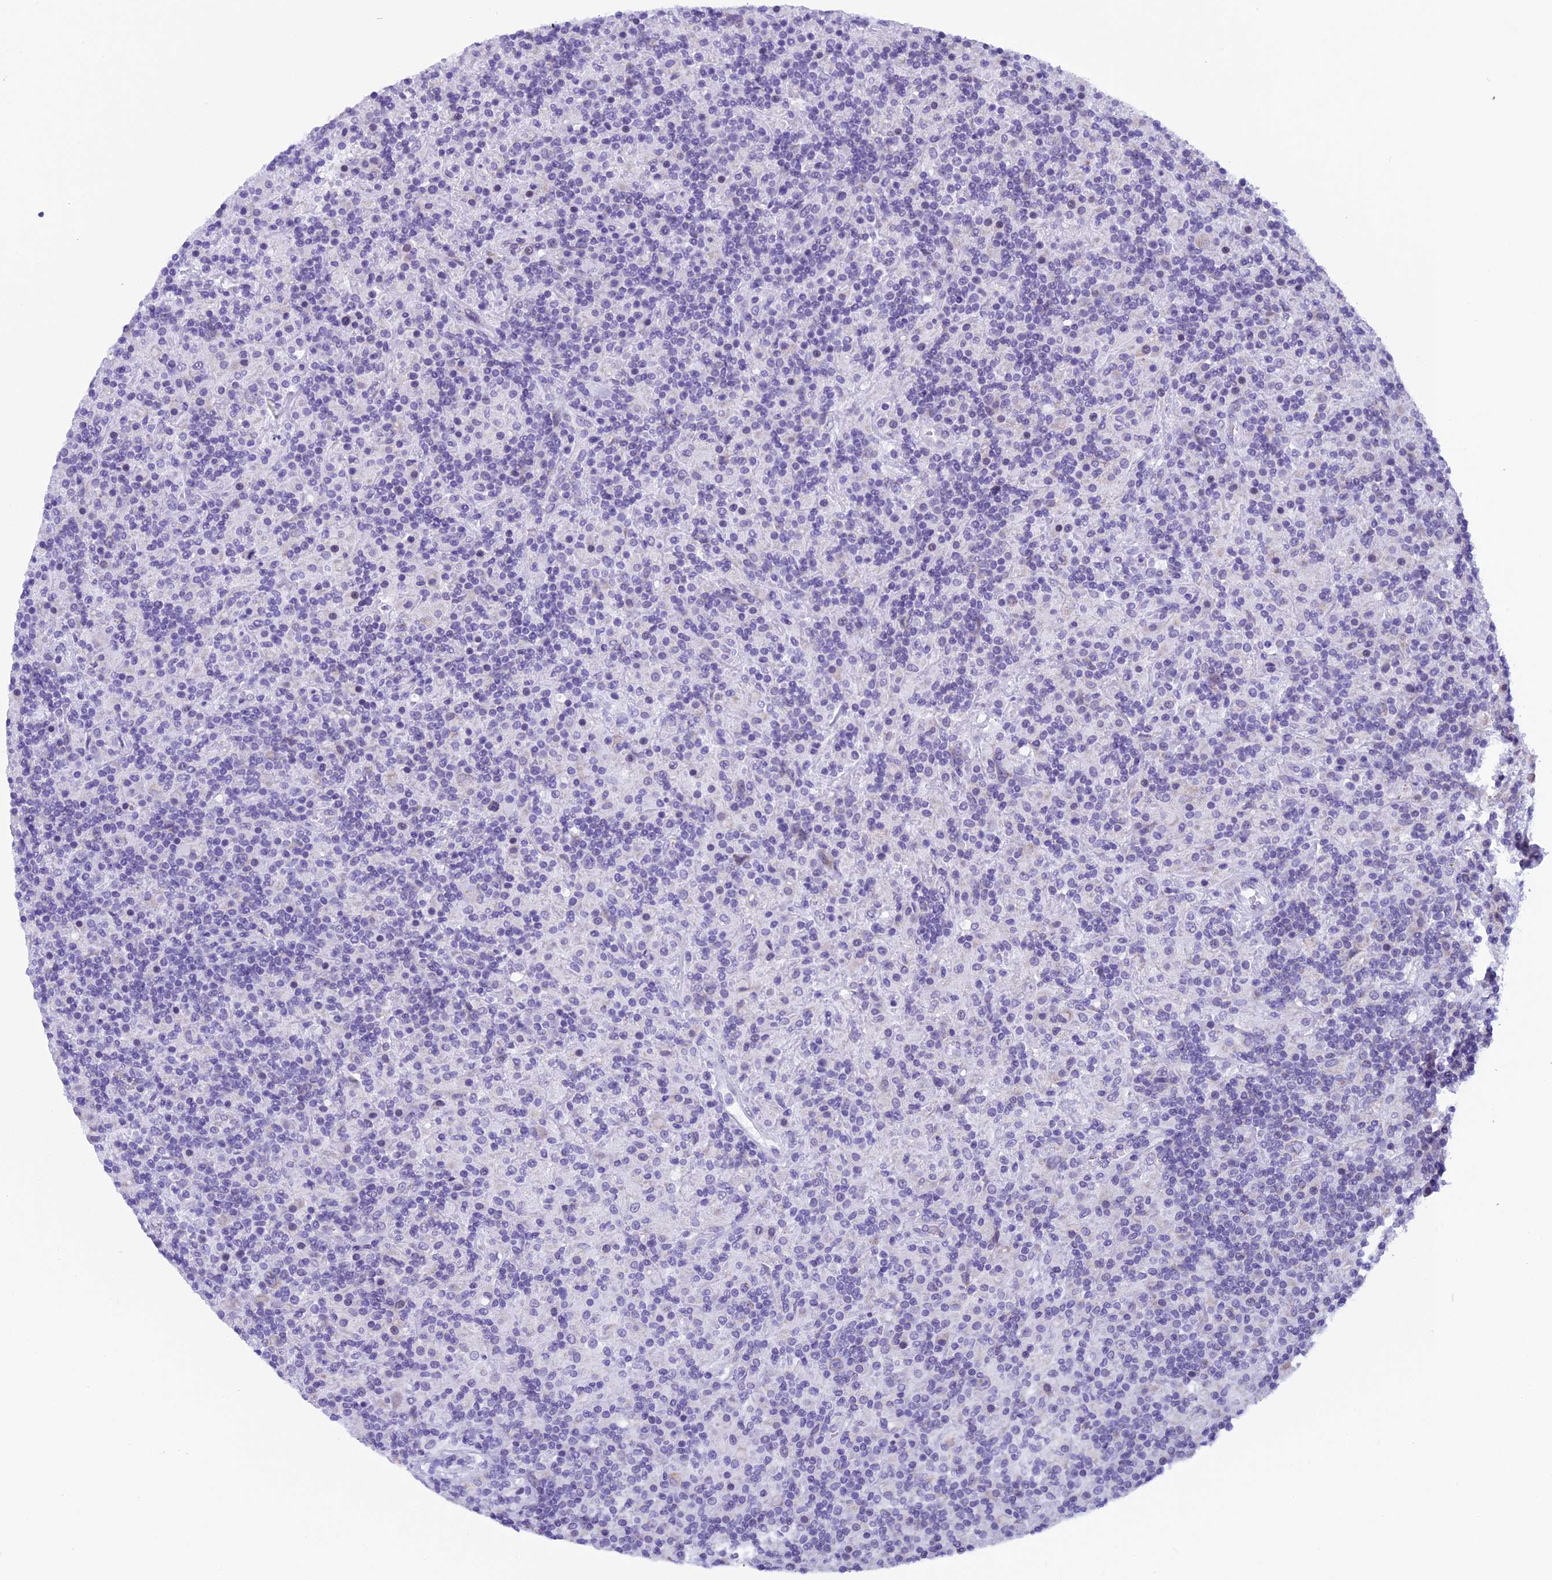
{"staining": {"intensity": "negative", "quantity": "none", "location": "none"}, "tissue": "lymphoma", "cell_type": "Tumor cells", "image_type": "cancer", "snomed": [{"axis": "morphology", "description": "Hodgkin's disease, NOS"}, {"axis": "topography", "description": "Lymph node"}], "caption": "The micrograph displays no staining of tumor cells in Hodgkin's disease.", "gene": "ZNF317", "patient": {"sex": "male", "age": 70}}